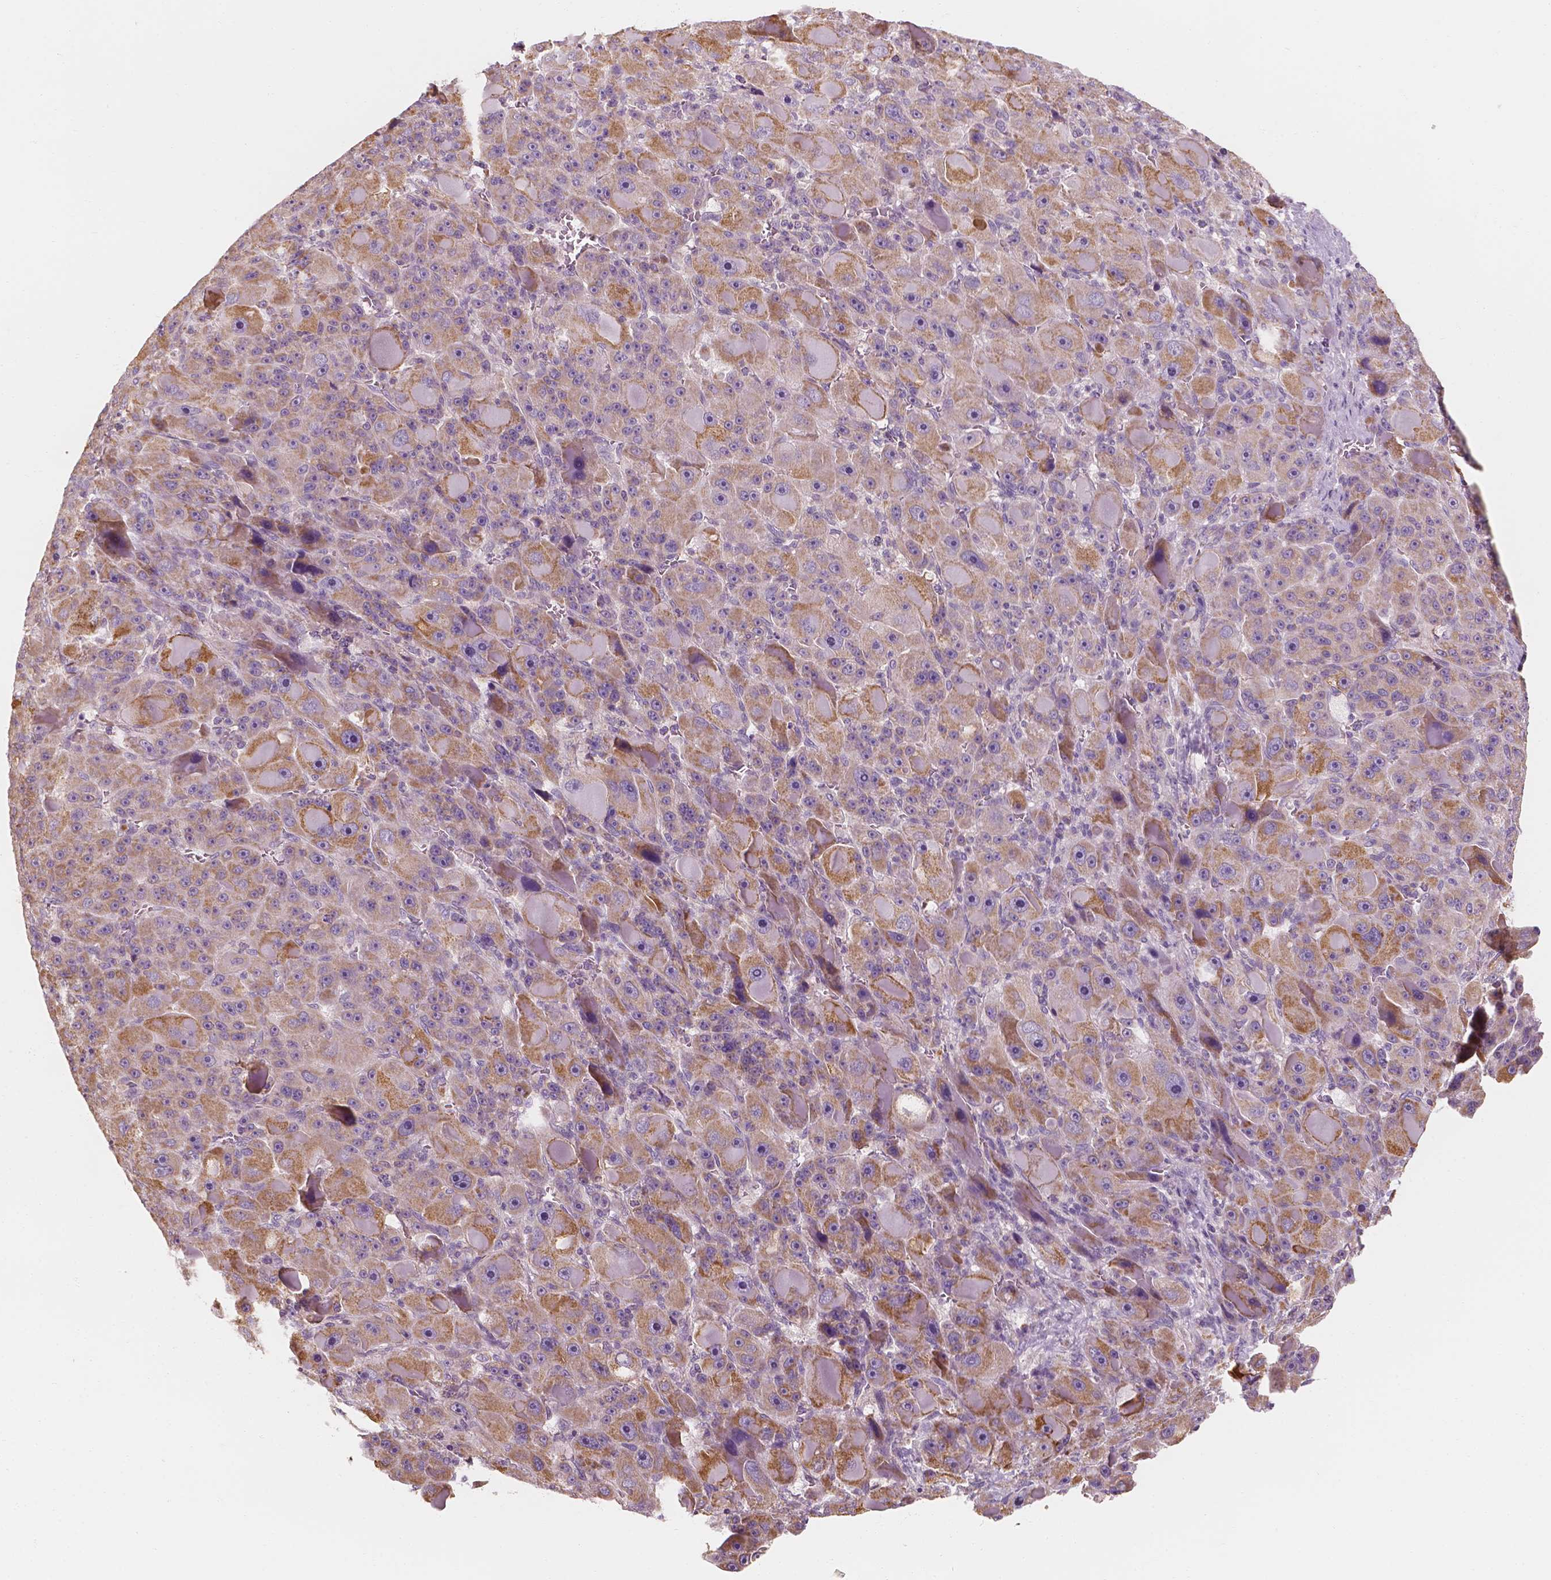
{"staining": {"intensity": "moderate", "quantity": ">75%", "location": "cytoplasmic/membranous"}, "tissue": "liver cancer", "cell_type": "Tumor cells", "image_type": "cancer", "snomed": [{"axis": "morphology", "description": "Carcinoma, Hepatocellular, NOS"}, {"axis": "topography", "description": "Liver"}], "caption": "Hepatocellular carcinoma (liver) stained with a protein marker exhibits moderate staining in tumor cells.", "gene": "SHPK", "patient": {"sex": "male", "age": 76}}